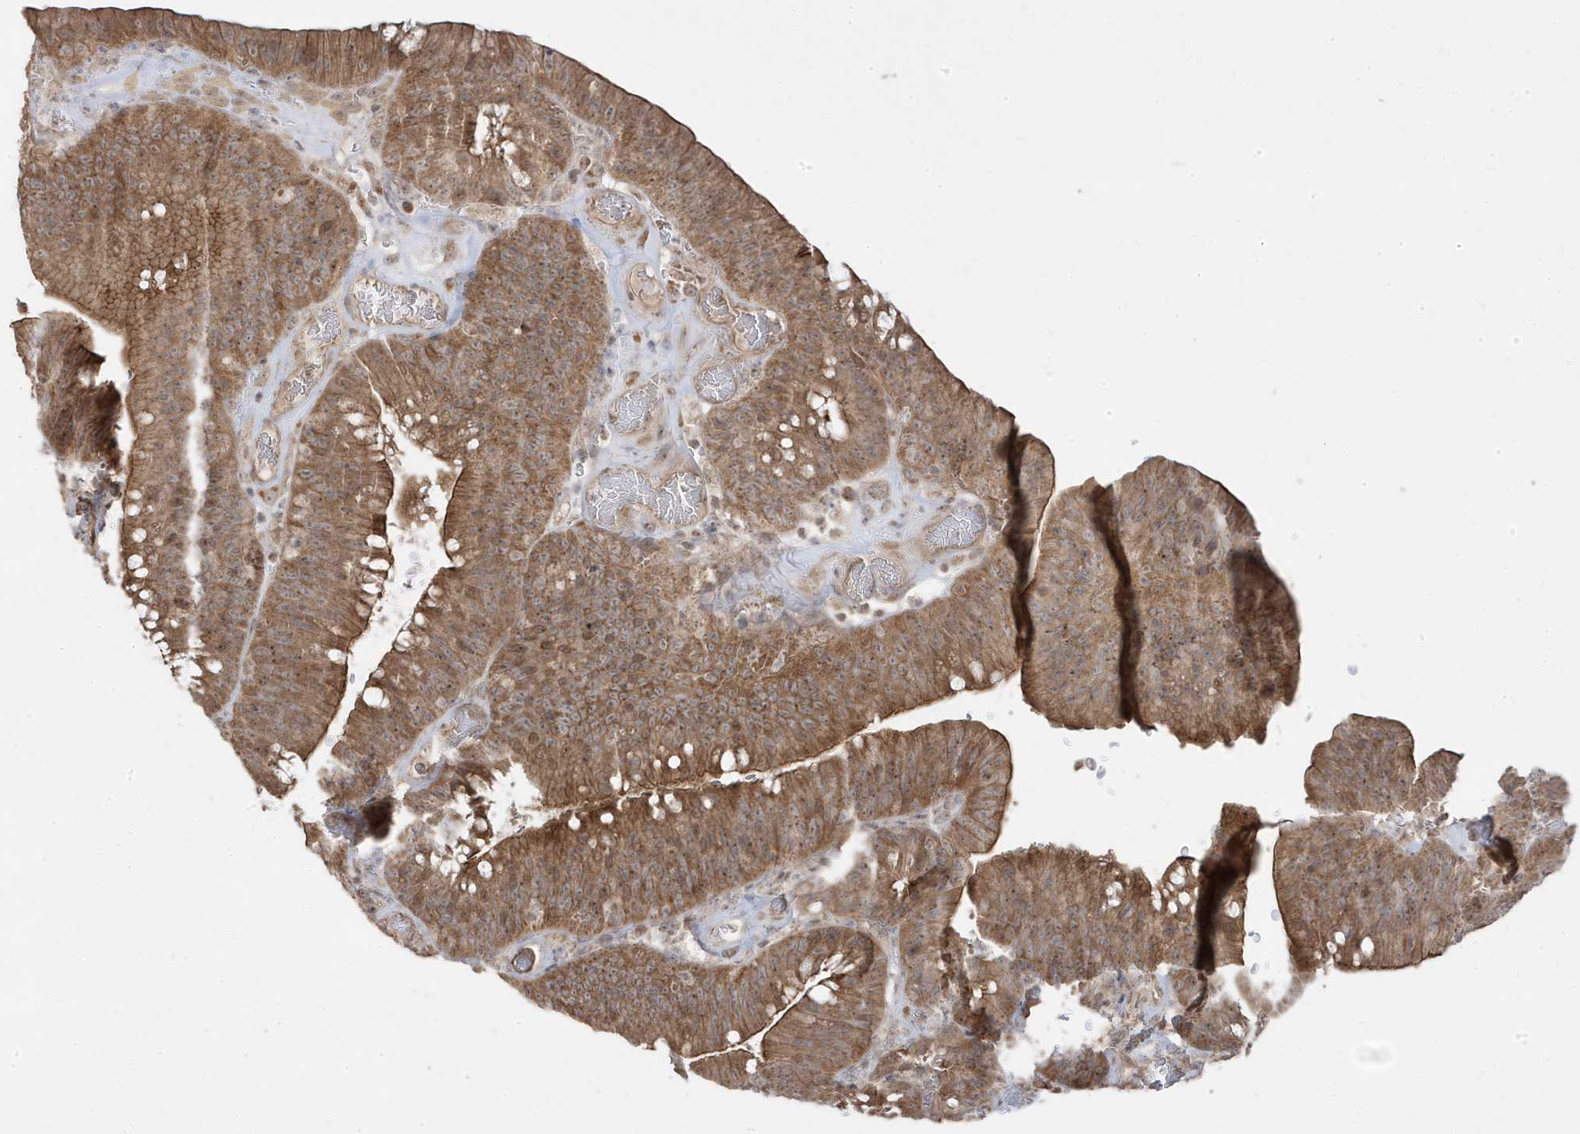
{"staining": {"intensity": "moderate", "quantity": ">75%", "location": "cytoplasmic/membranous"}, "tissue": "colorectal cancer", "cell_type": "Tumor cells", "image_type": "cancer", "snomed": [{"axis": "morphology", "description": "Normal tissue, NOS"}, {"axis": "topography", "description": "Colon"}], "caption": "Protein staining of colorectal cancer tissue displays moderate cytoplasmic/membranous positivity in about >75% of tumor cells.", "gene": "DNAJC12", "patient": {"sex": "female", "age": 82}}